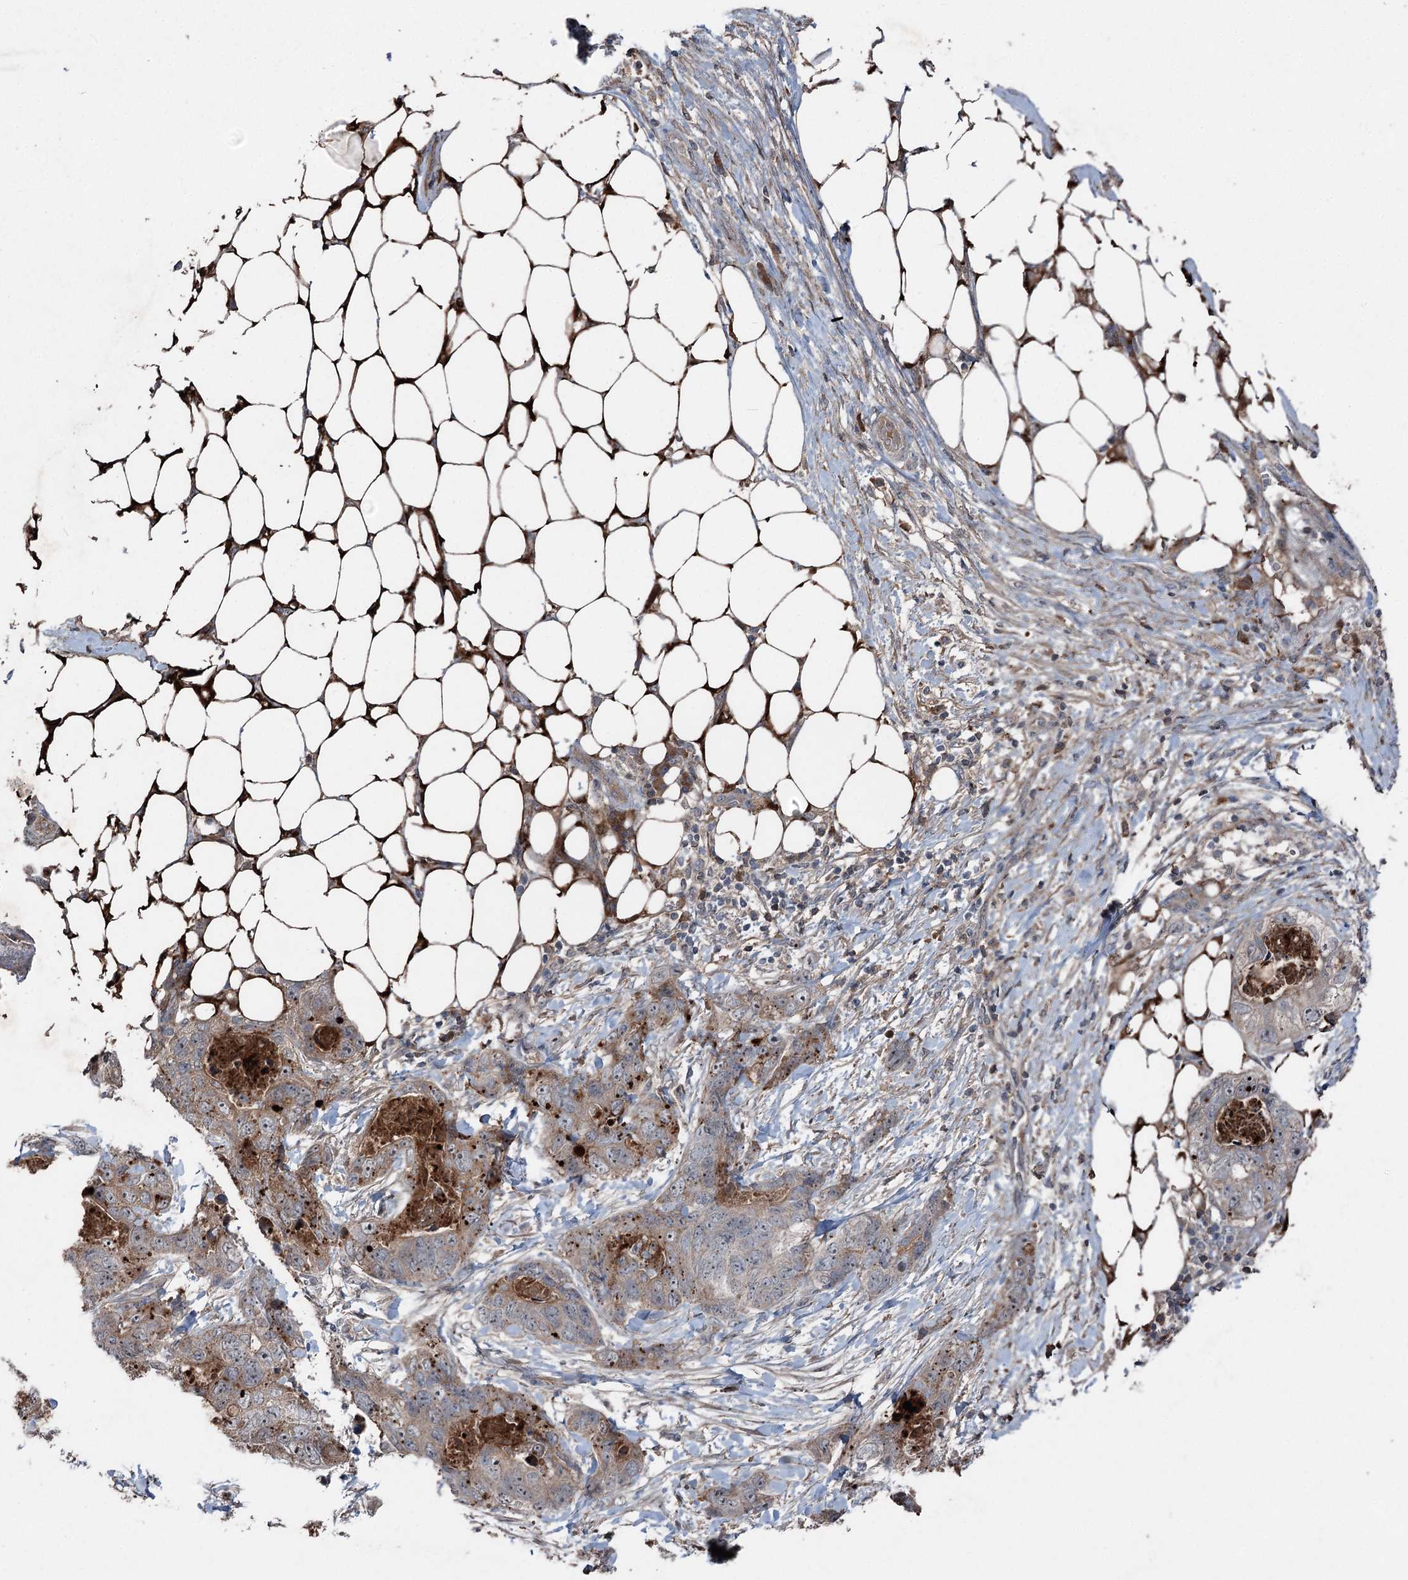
{"staining": {"intensity": "weak", "quantity": "25%-75%", "location": "cytoplasmic/membranous"}, "tissue": "stomach cancer", "cell_type": "Tumor cells", "image_type": "cancer", "snomed": [{"axis": "morphology", "description": "Adenocarcinoma, NOS"}, {"axis": "topography", "description": "Stomach"}], "caption": "Stomach cancer (adenocarcinoma) stained with DAB IHC exhibits low levels of weak cytoplasmic/membranous positivity in approximately 25%-75% of tumor cells.", "gene": "MAPK8IP2", "patient": {"sex": "female", "age": 89}}